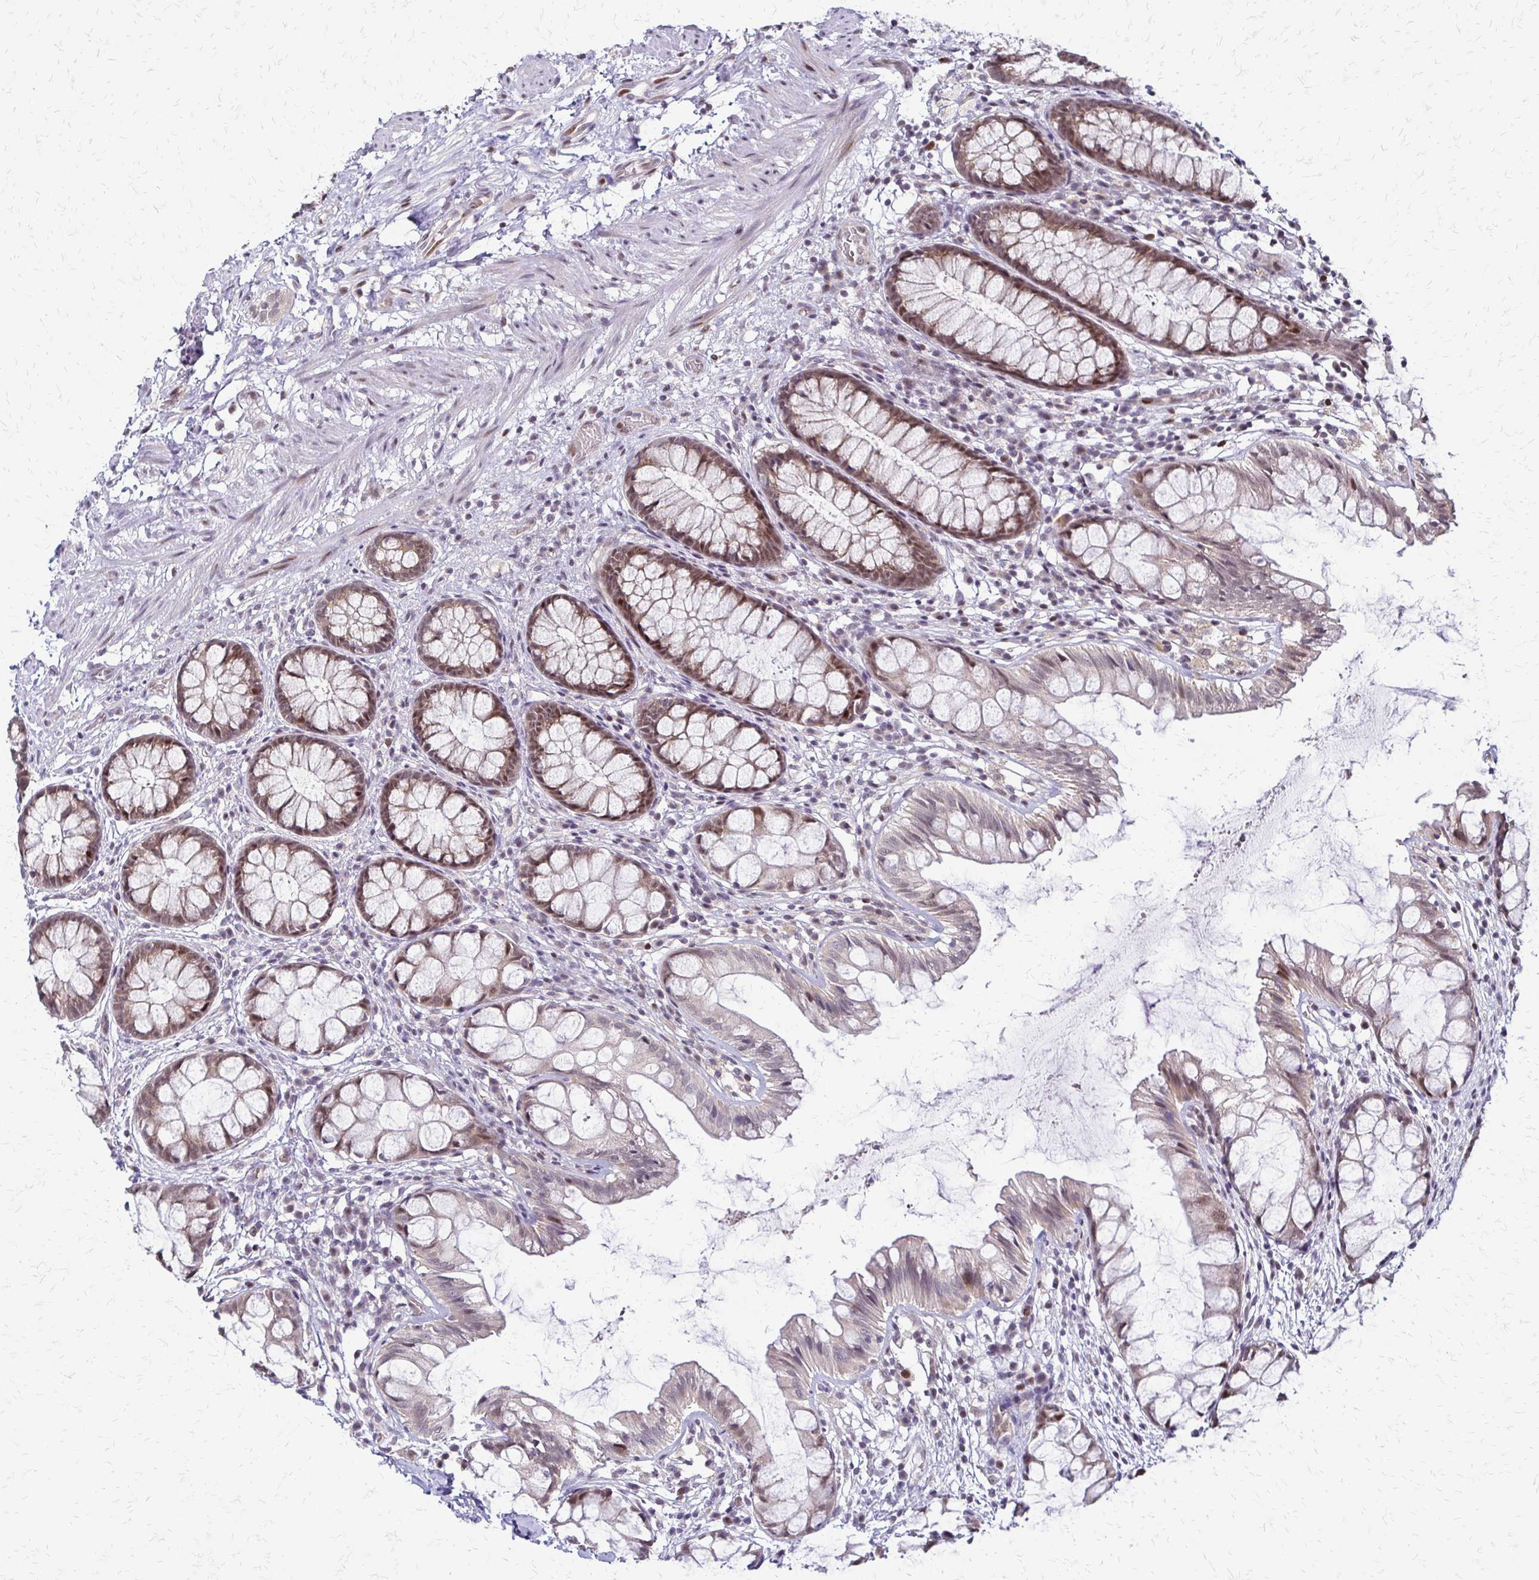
{"staining": {"intensity": "moderate", "quantity": ">75%", "location": "cytoplasmic/membranous,nuclear"}, "tissue": "rectum", "cell_type": "Glandular cells", "image_type": "normal", "snomed": [{"axis": "morphology", "description": "Normal tissue, NOS"}, {"axis": "topography", "description": "Rectum"}], "caption": "This histopathology image reveals immunohistochemistry (IHC) staining of unremarkable rectum, with medium moderate cytoplasmic/membranous,nuclear expression in approximately >75% of glandular cells.", "gene": "TRIR", "patient": {"sex": "female", "age": 62}}